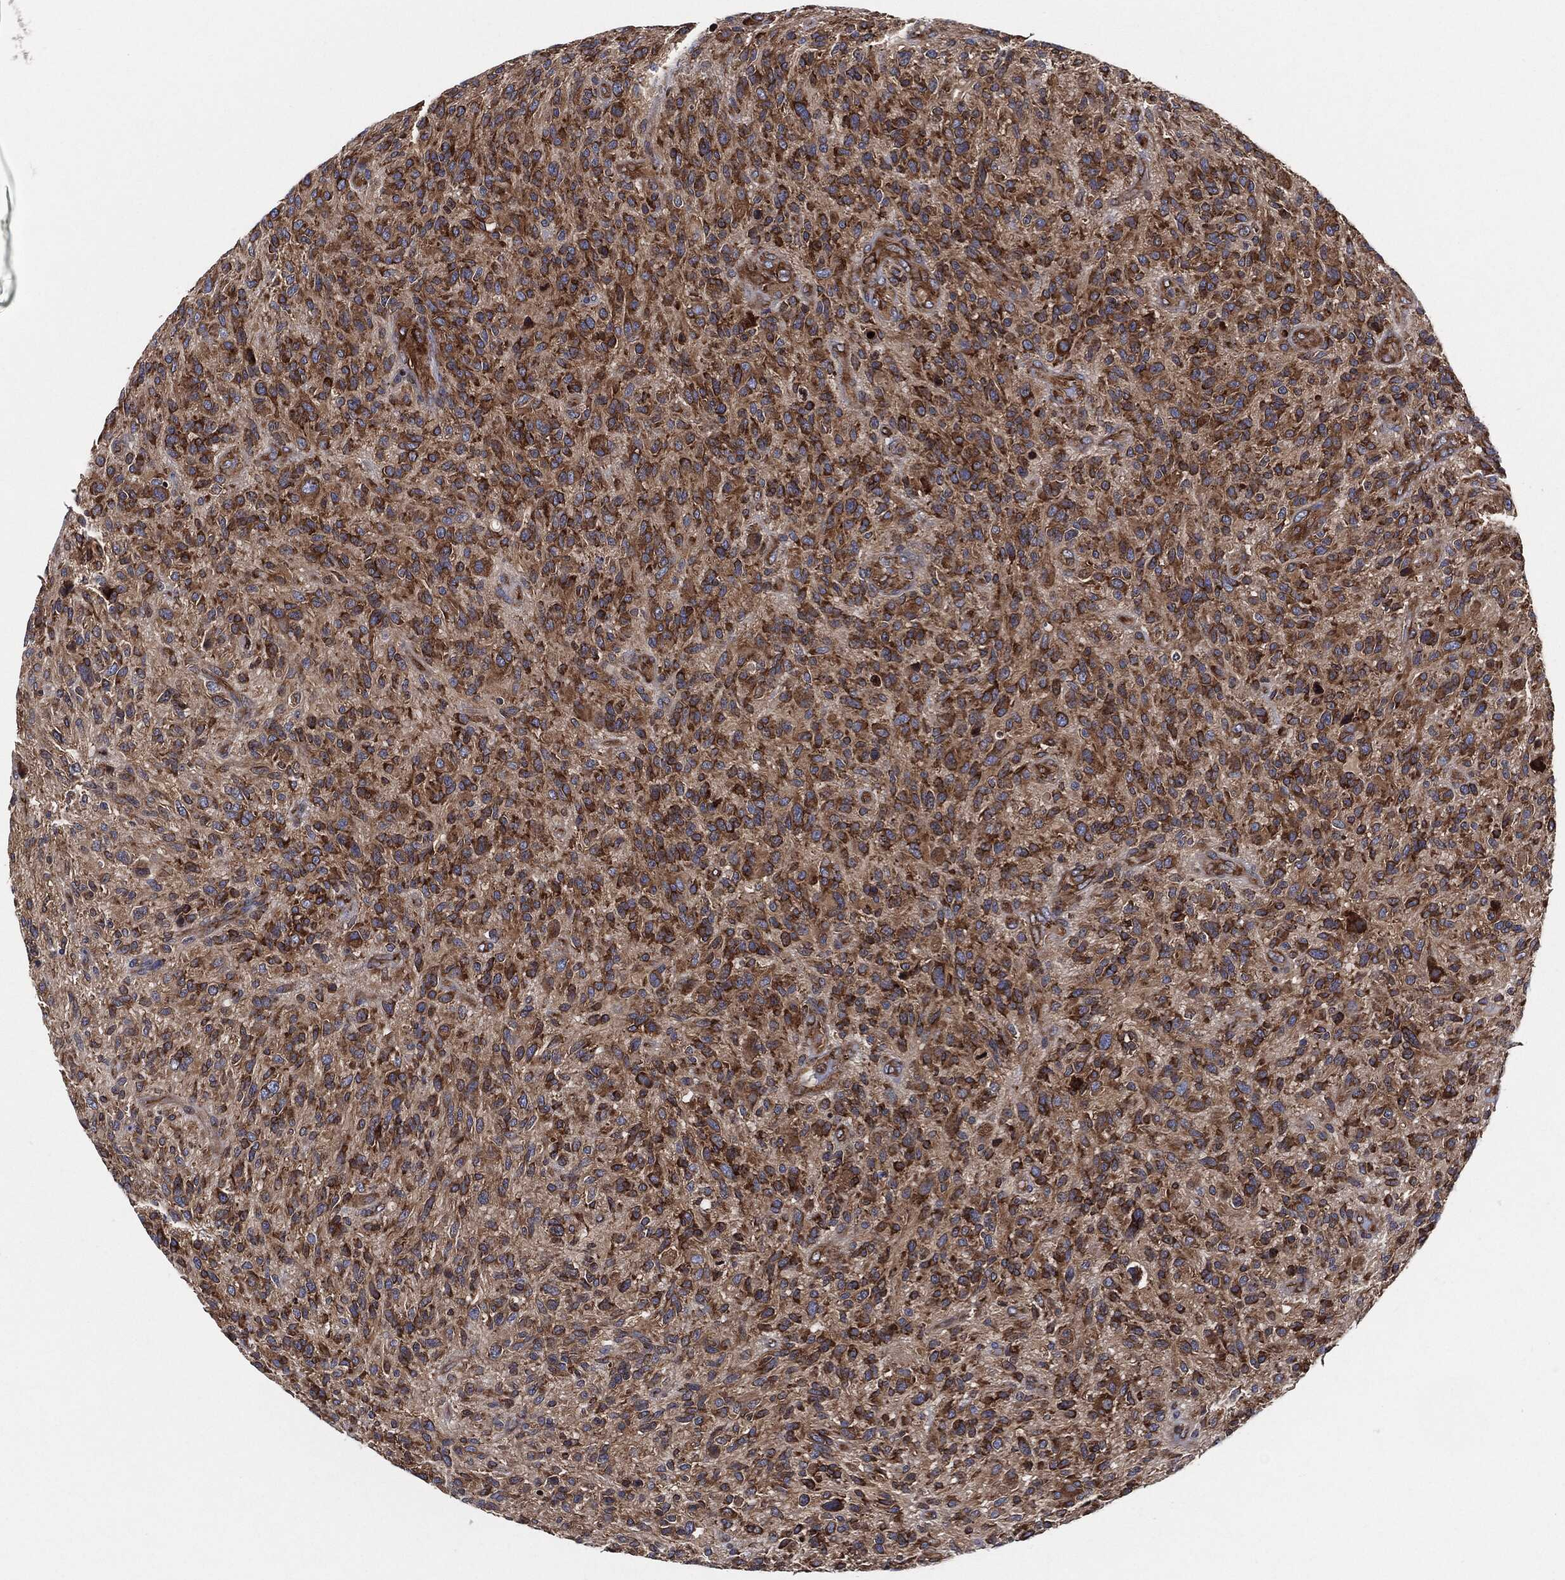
{"staining": {"intensity": "moderate", "quantity": ">75%", "location": "cytoplasmic/membranous"}, "tissue": "glioma", "cell_type": "Tumor cells", "image_type": "cancer", "snomed": [{"axis": "morphology", "description": "Glioma, malignant, High grade"}, {"axis": "topography", "description": "Brain"}], "caption": "Immunohistochemical staining of human glioma exhibits moderate cytoplasmic/membranous protein staining in approximately >75% of tumor cells.", "gene": "EIF2S2", "patient": {"sex": "male", "age": 47}}